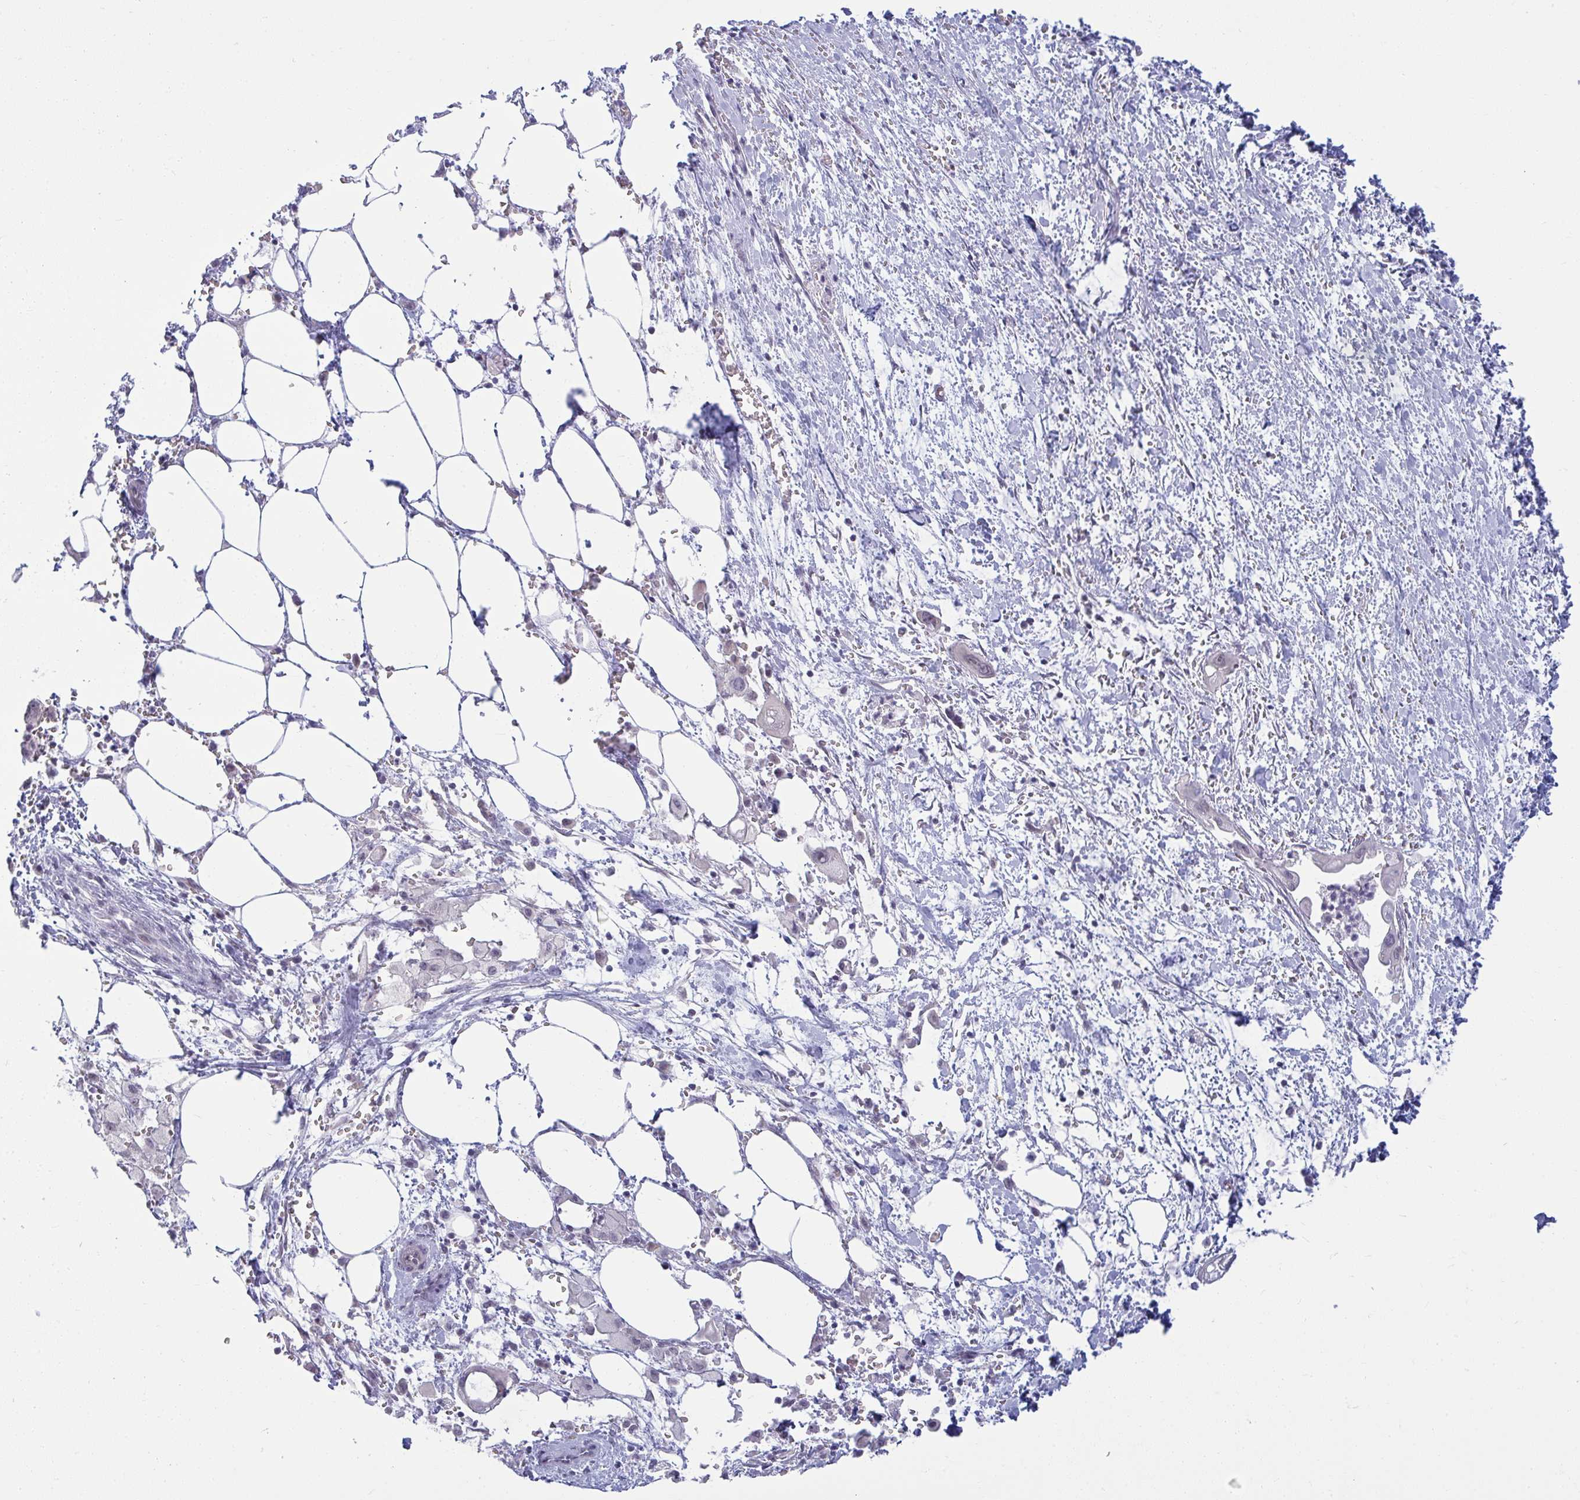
{"staining": {"intensity": "negative", "quantity": "none", "location": "none"}, "tissue": "pancreatic cancer", "cell_type": "Tumor cells", "image_type": "cancer", "snomed": [{"axis": "morphology", "description": "Adenocarcinoma, NOS"}, {"axis": "topography", "description": "Pancreas"}], "caption": "Tumor cells are negative for brown protein staining in pancreatic adenocarcinoma.", "gene": "RNASEH1", "patient": {"sex": "male", "age": 61}}